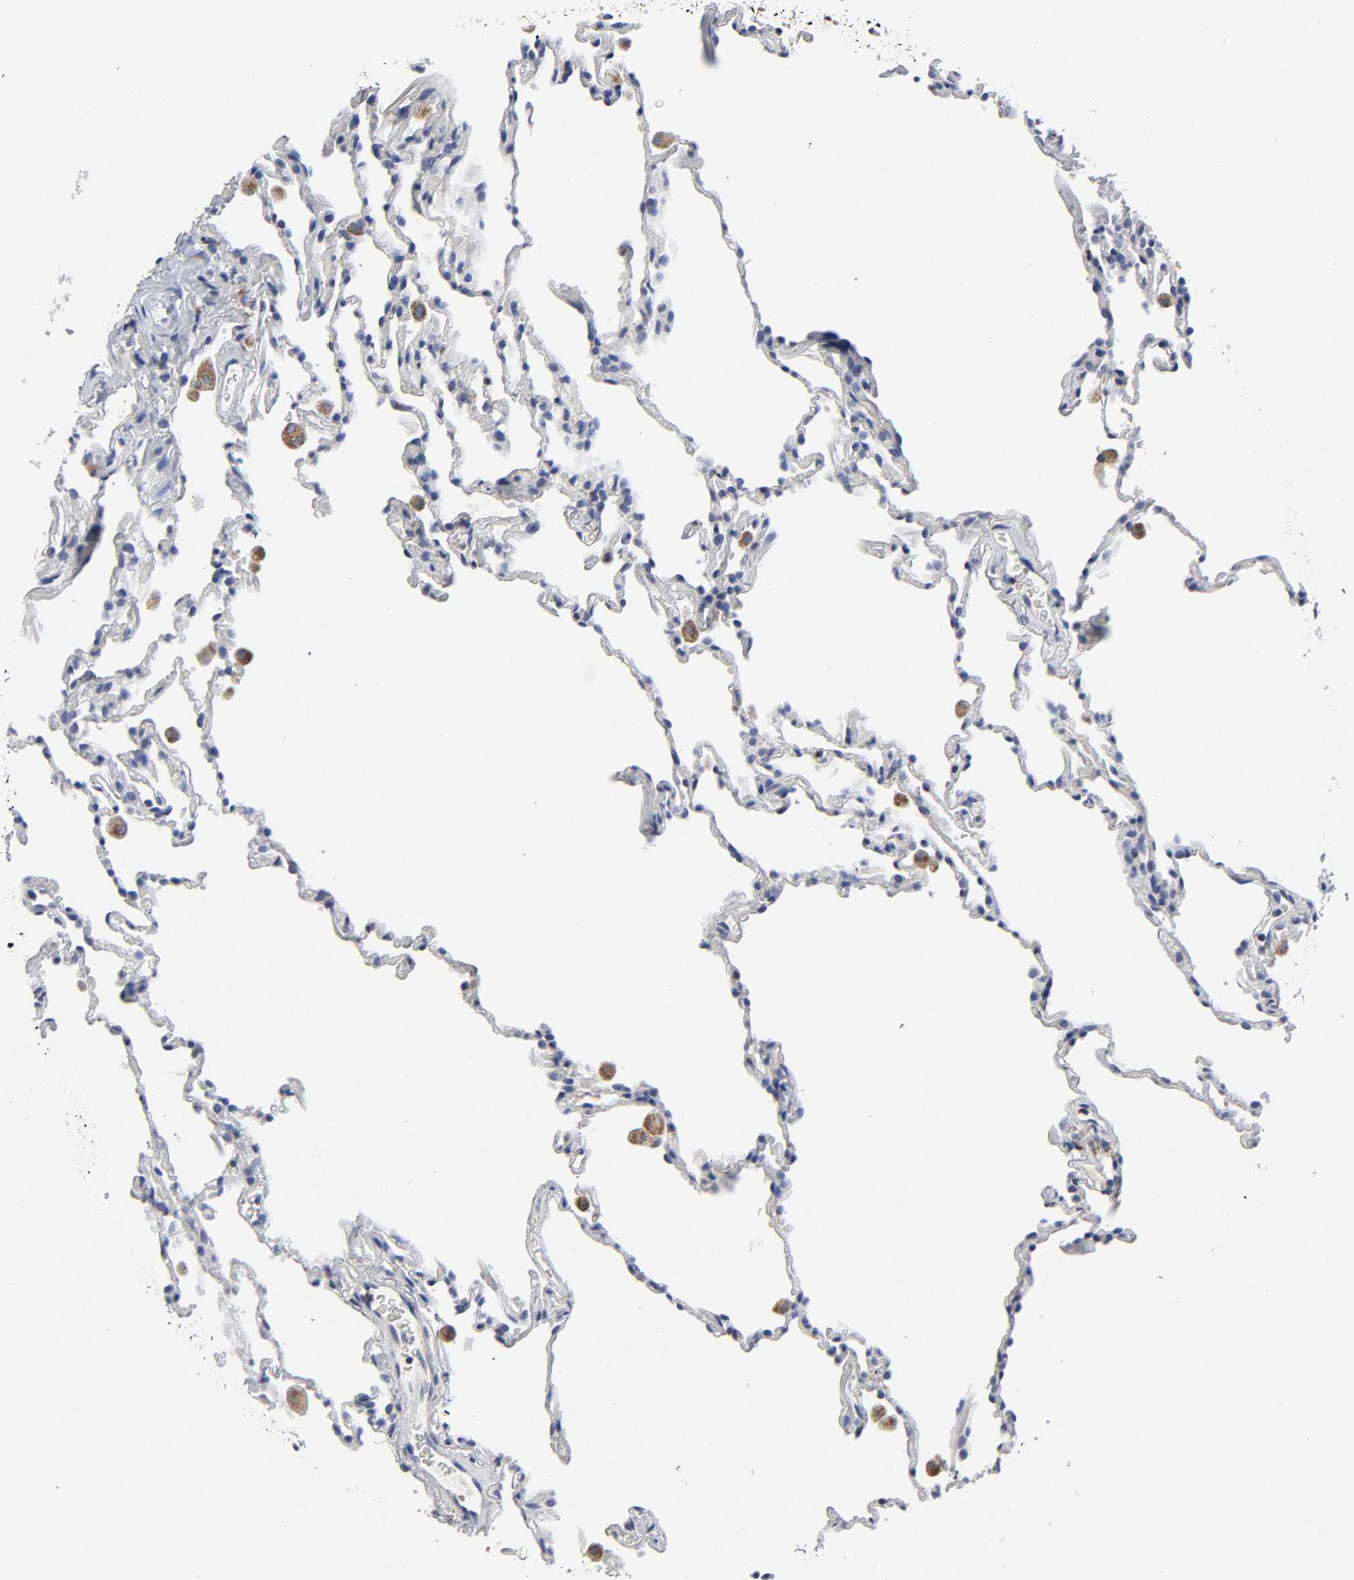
{"staining": {"intensity": "moderate", "quantity": "25%-75%", "location": "cytoplasmic/membranous"}, "tissue": "lung", "cell_type": "Alveolar cells", "image_type": "normal", "snomed": [{"axis": "morphology", "description": "Normal tissue, NOS"}, {"axis": "morphology", "description": "Soft tissue tumor metastatic"}, {"axis": "topography", "description": "Lung"}], "caption": "Human lung stained with a brown dye shows moderate cytoplasmic/membranous positive positivity in approximately 25%-75% of alveolar cells.", "gene": "AOPEP", "patient": {"sex": "male", "age": 59}}